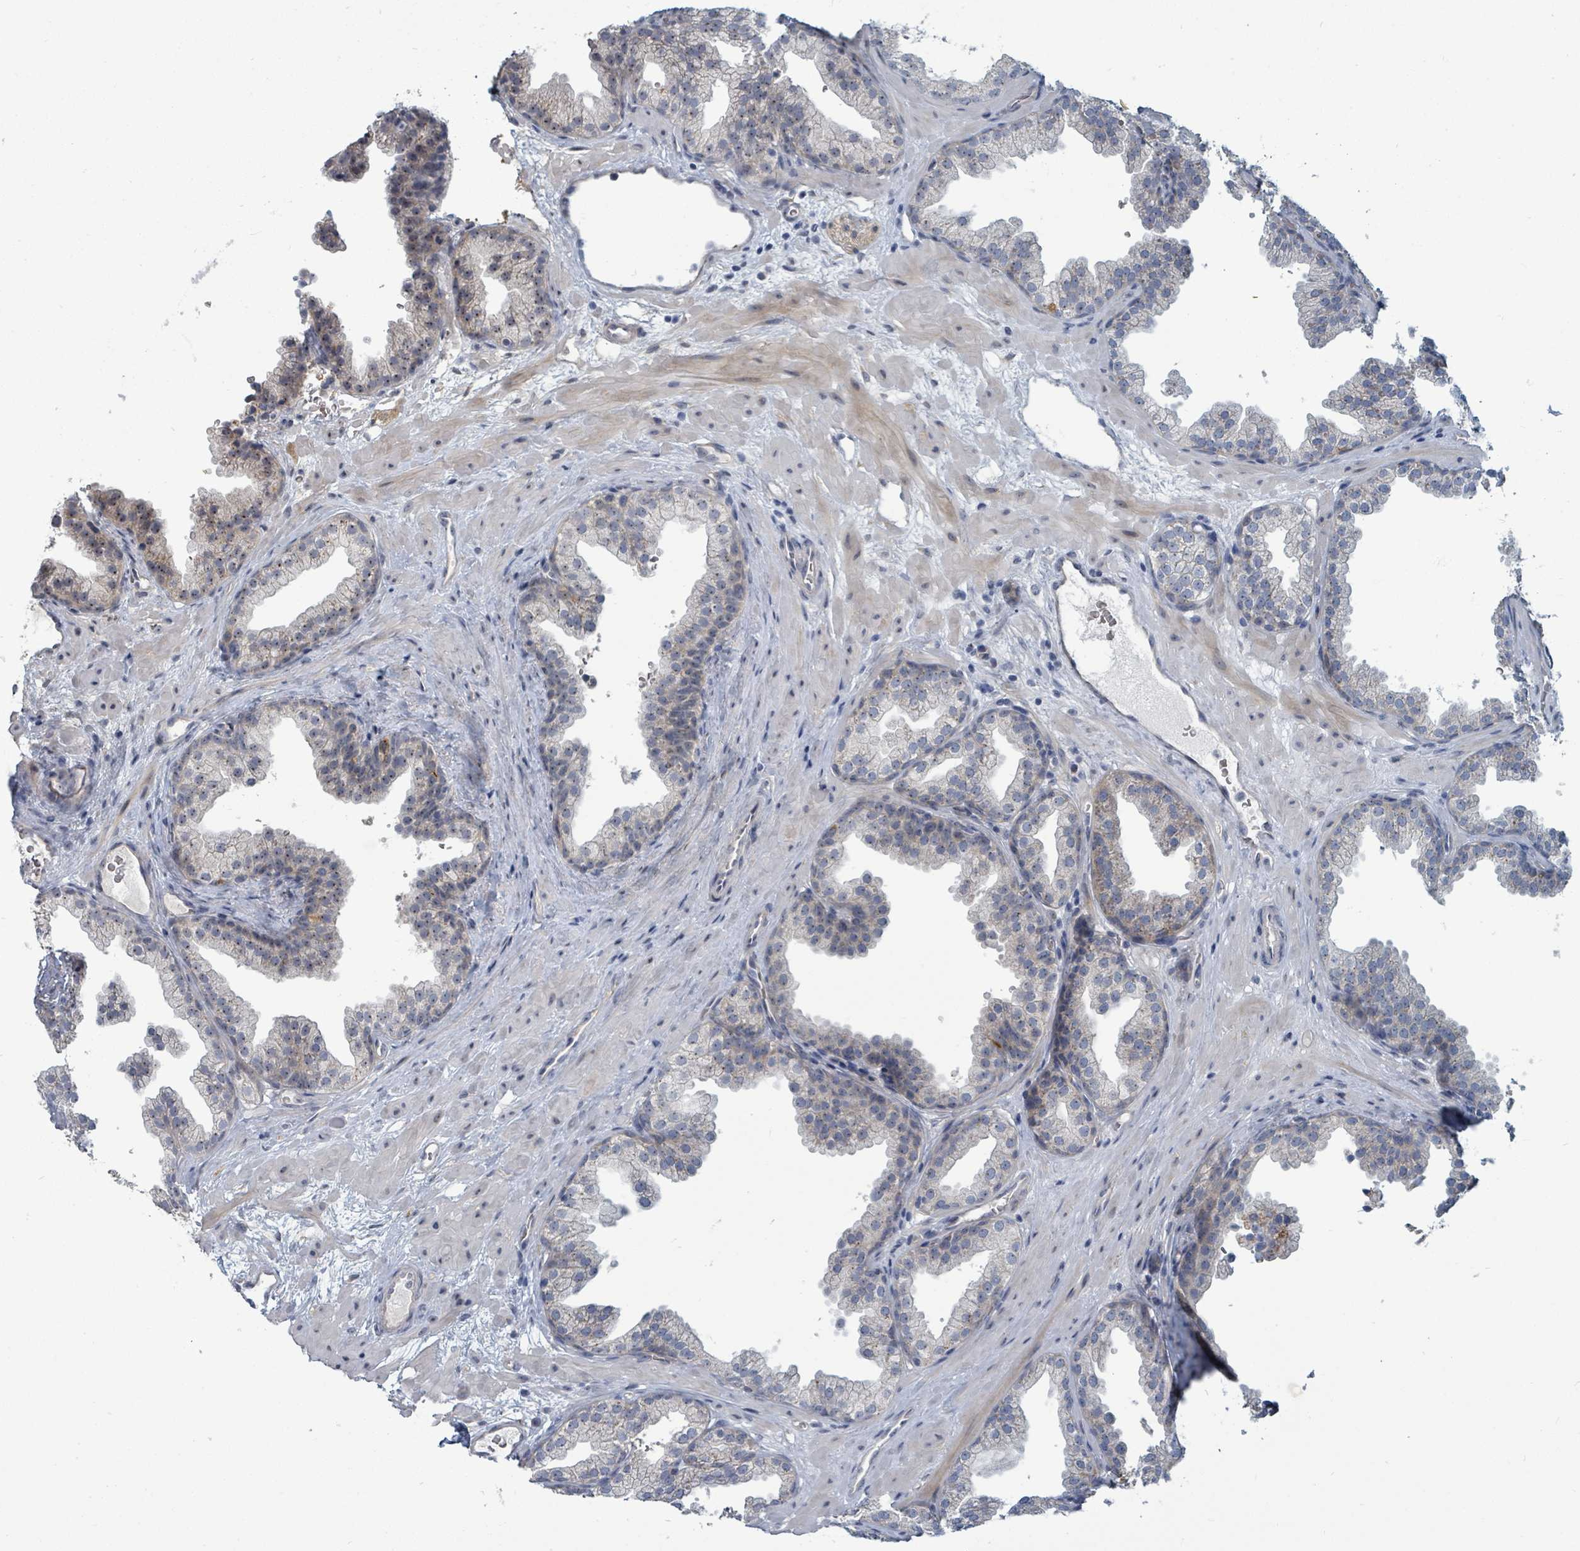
{"staining": {"intensity": "weak", "quantity": "<25%", "location": "cytoplasmic/membranous,nuclear"}, "tissue": "prostate", "cell_type": "Glandular cells", "image_type": "normal", "snomed": [{"axis": "morphology", "description": "Normal tissue, NOS"}, {"axis": "topography", "description": "Prostate"}], "caption": "An image of human prostate is negative for staining in glandular cells. Nuclei are stained in blue.", "gene": "TRDMT1", "patient": {"sex": "male", "age": 37}}